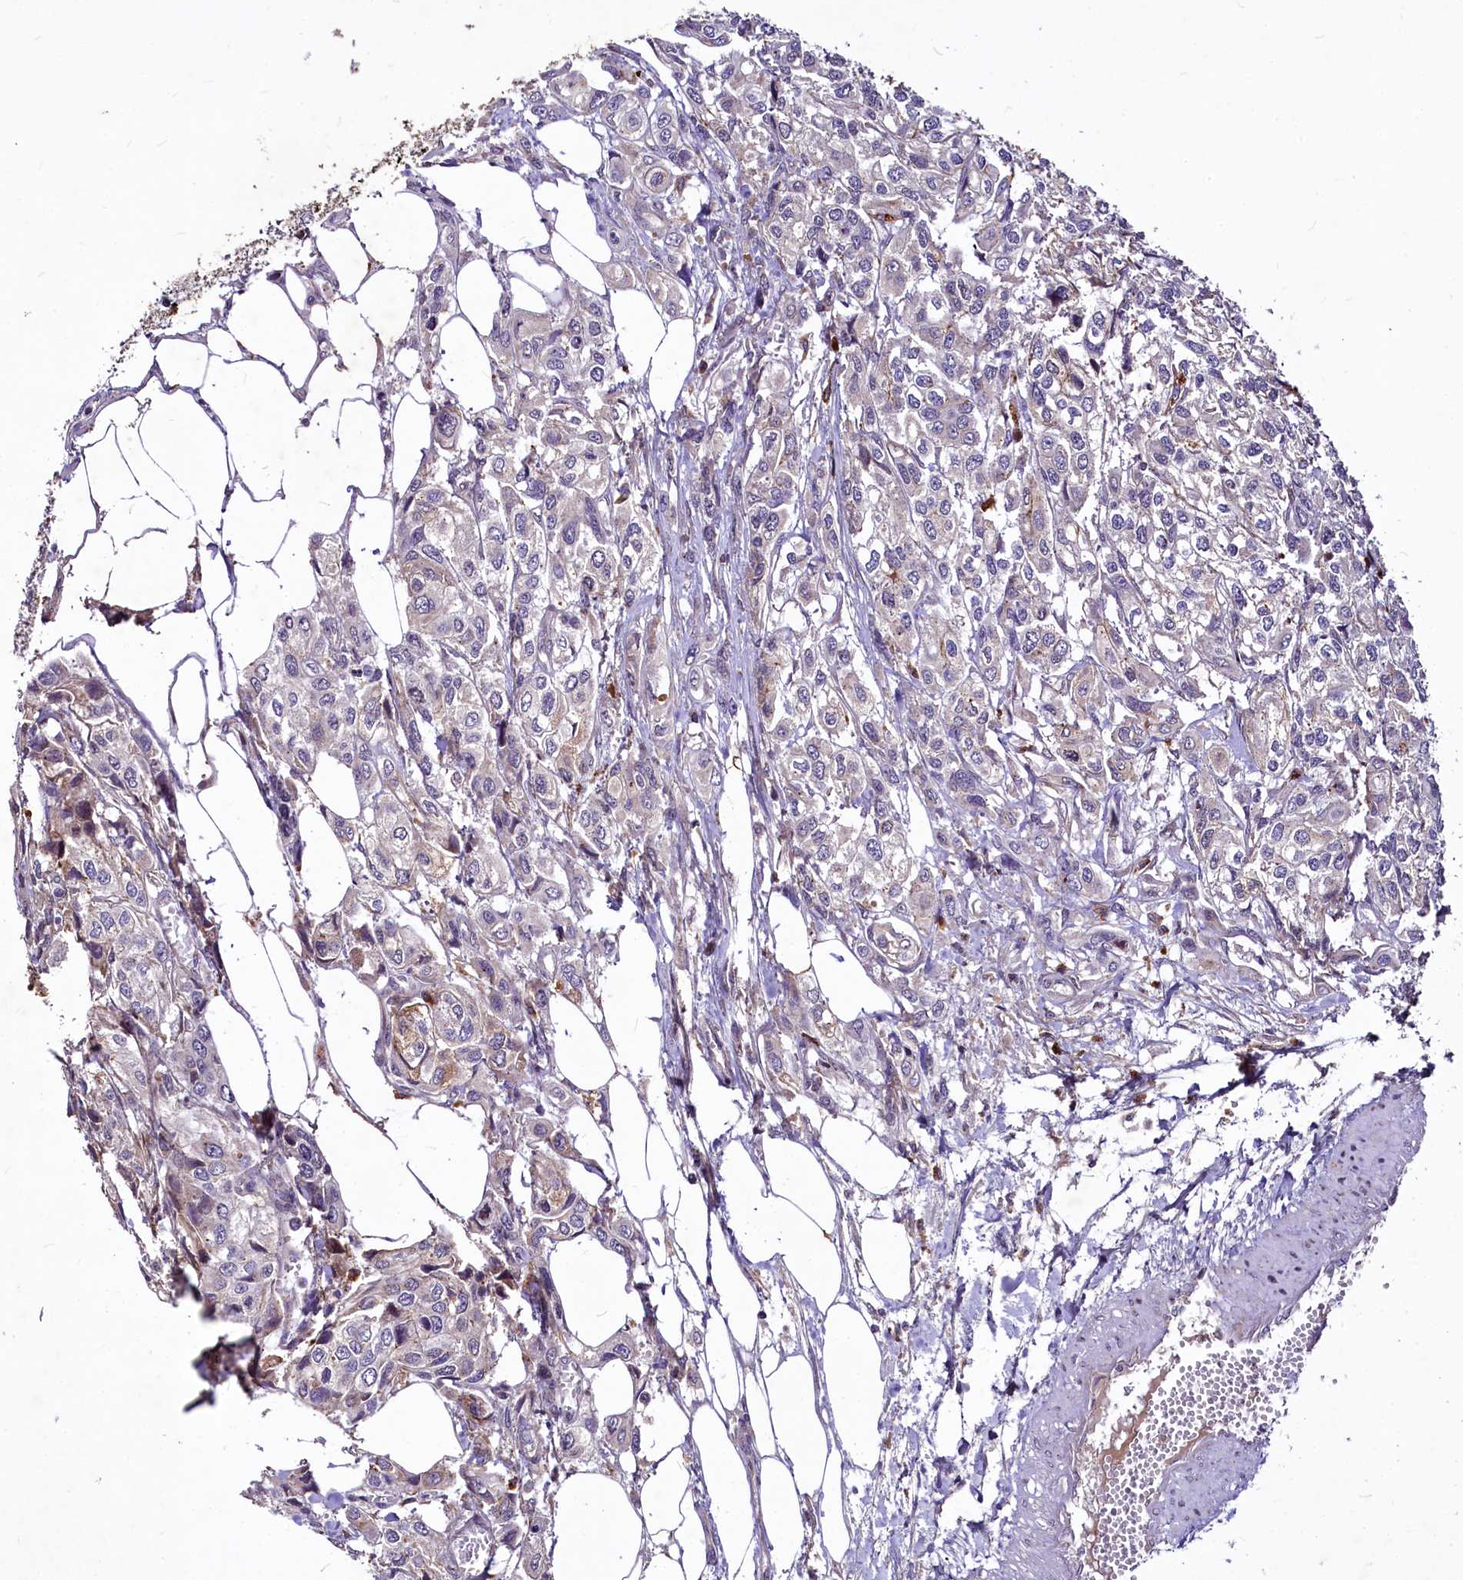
{"staining": {"intensity": "weak", "quantity": "<25%", "location": "cytoplasmic/membranous"}, "tissue": "urothelial cancer", "cell_type": "Tumor cells", "image_type": "cancer", "snomed": [{"axis": "morphology", "description": "Urothelial carcinoma, High grade"}, {"axis": "topography", "description": "Urinary bladder"}], "caption": "Urothelial carcinoma (high-grade) was stained to show a protein in brown. There is no significant positivity in tumor cells.", "gene": "C11orf86", "patient": {"sex": "male", "age": 67}}